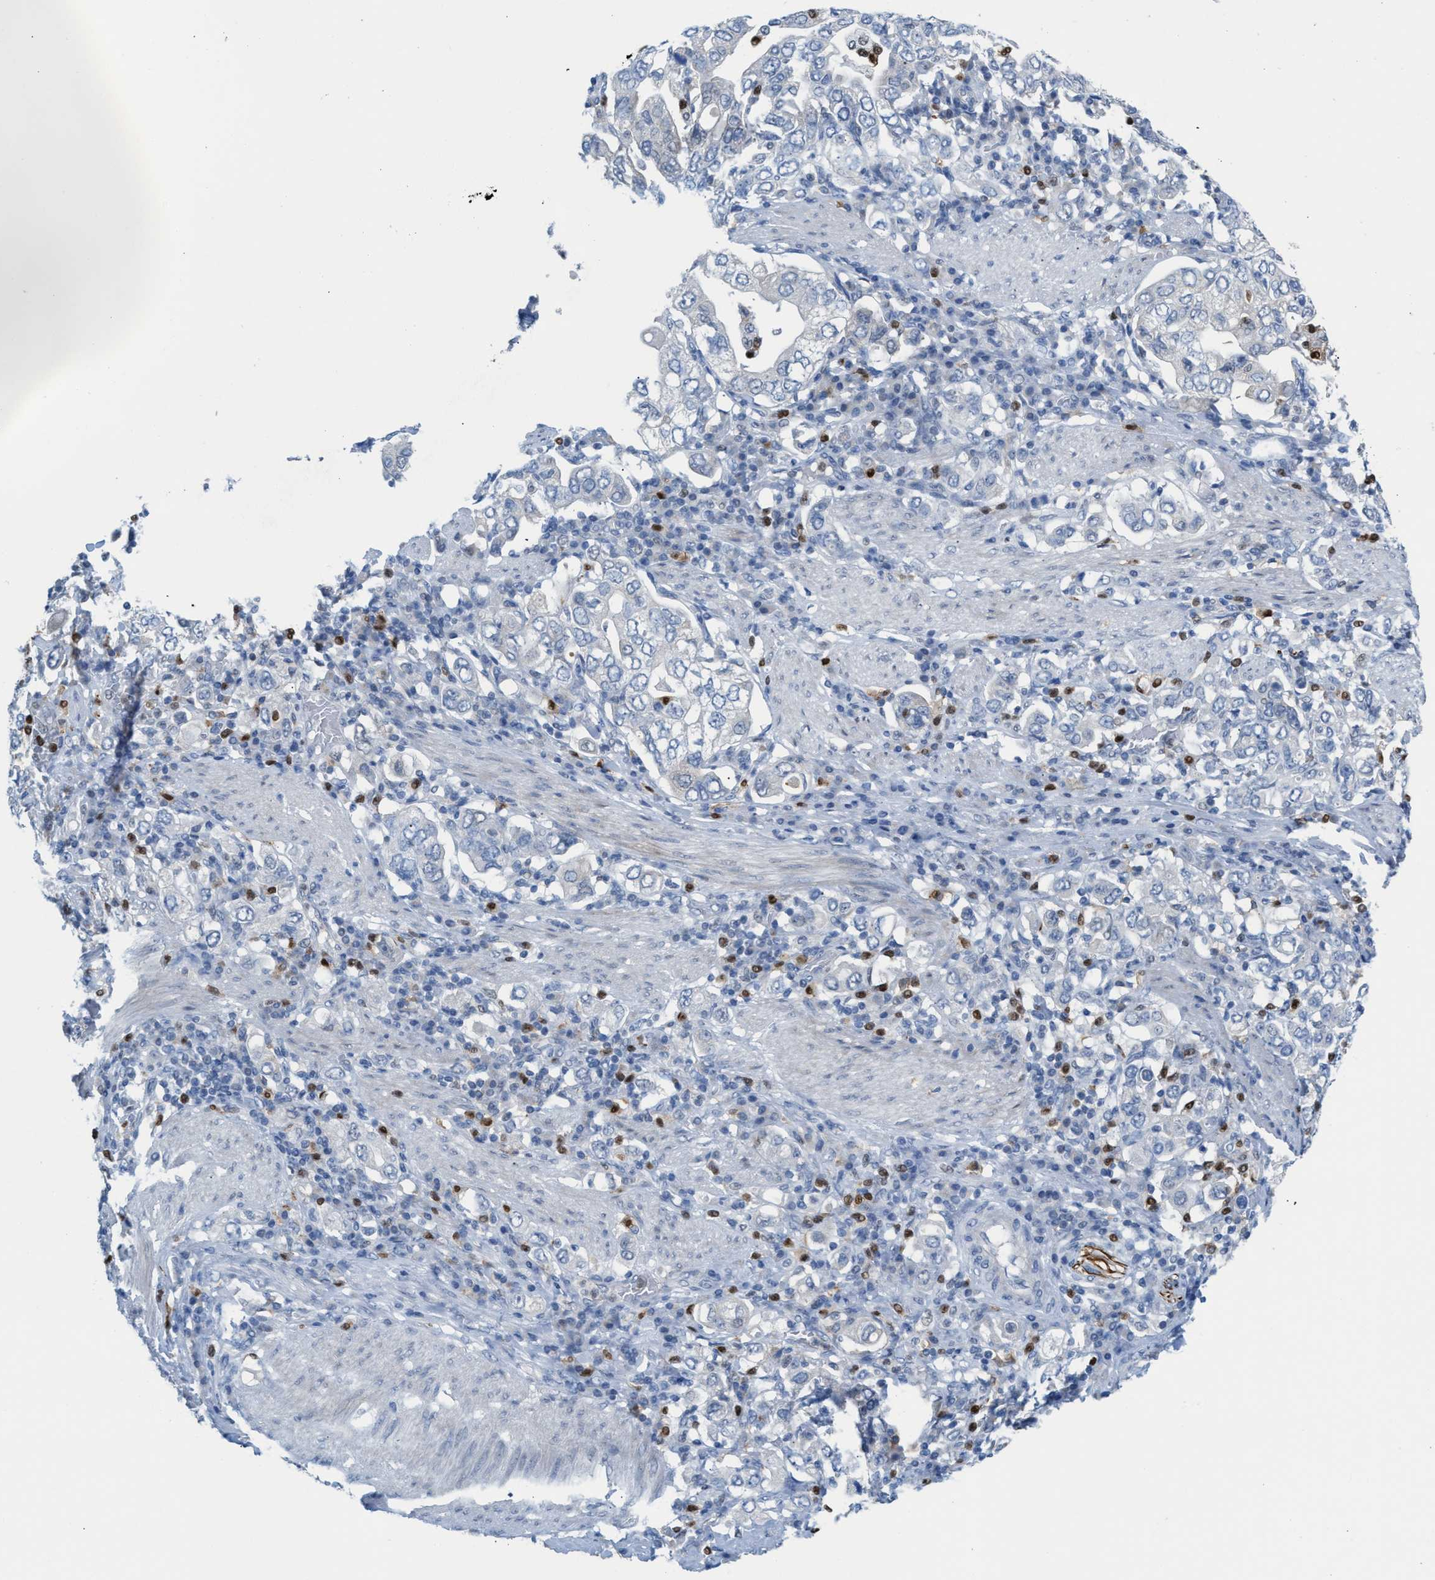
{"staining": {"intensity": "negative", "quantity": "none", "location": "none"}, "tissue": "stomach cancer", "cell_type": "Tumor cells", "image_type": "cancer", "snomed": [{"axis": "morphology", "description": "Adenocarcinoma, NOS"}, {"axis": "topography", "description": "Stomach, upper"}], "caption": "Immunohistochemistry (IHC) image of neoplastic tissue: stomach cancer (adenocarcinoma) stained with DAB (3,3'-diaminobenzidine) exhibits no significant protein positivity in tumor cells.", "gene": "PPM1D", "patient": {"sex": "male", "age": 62}}